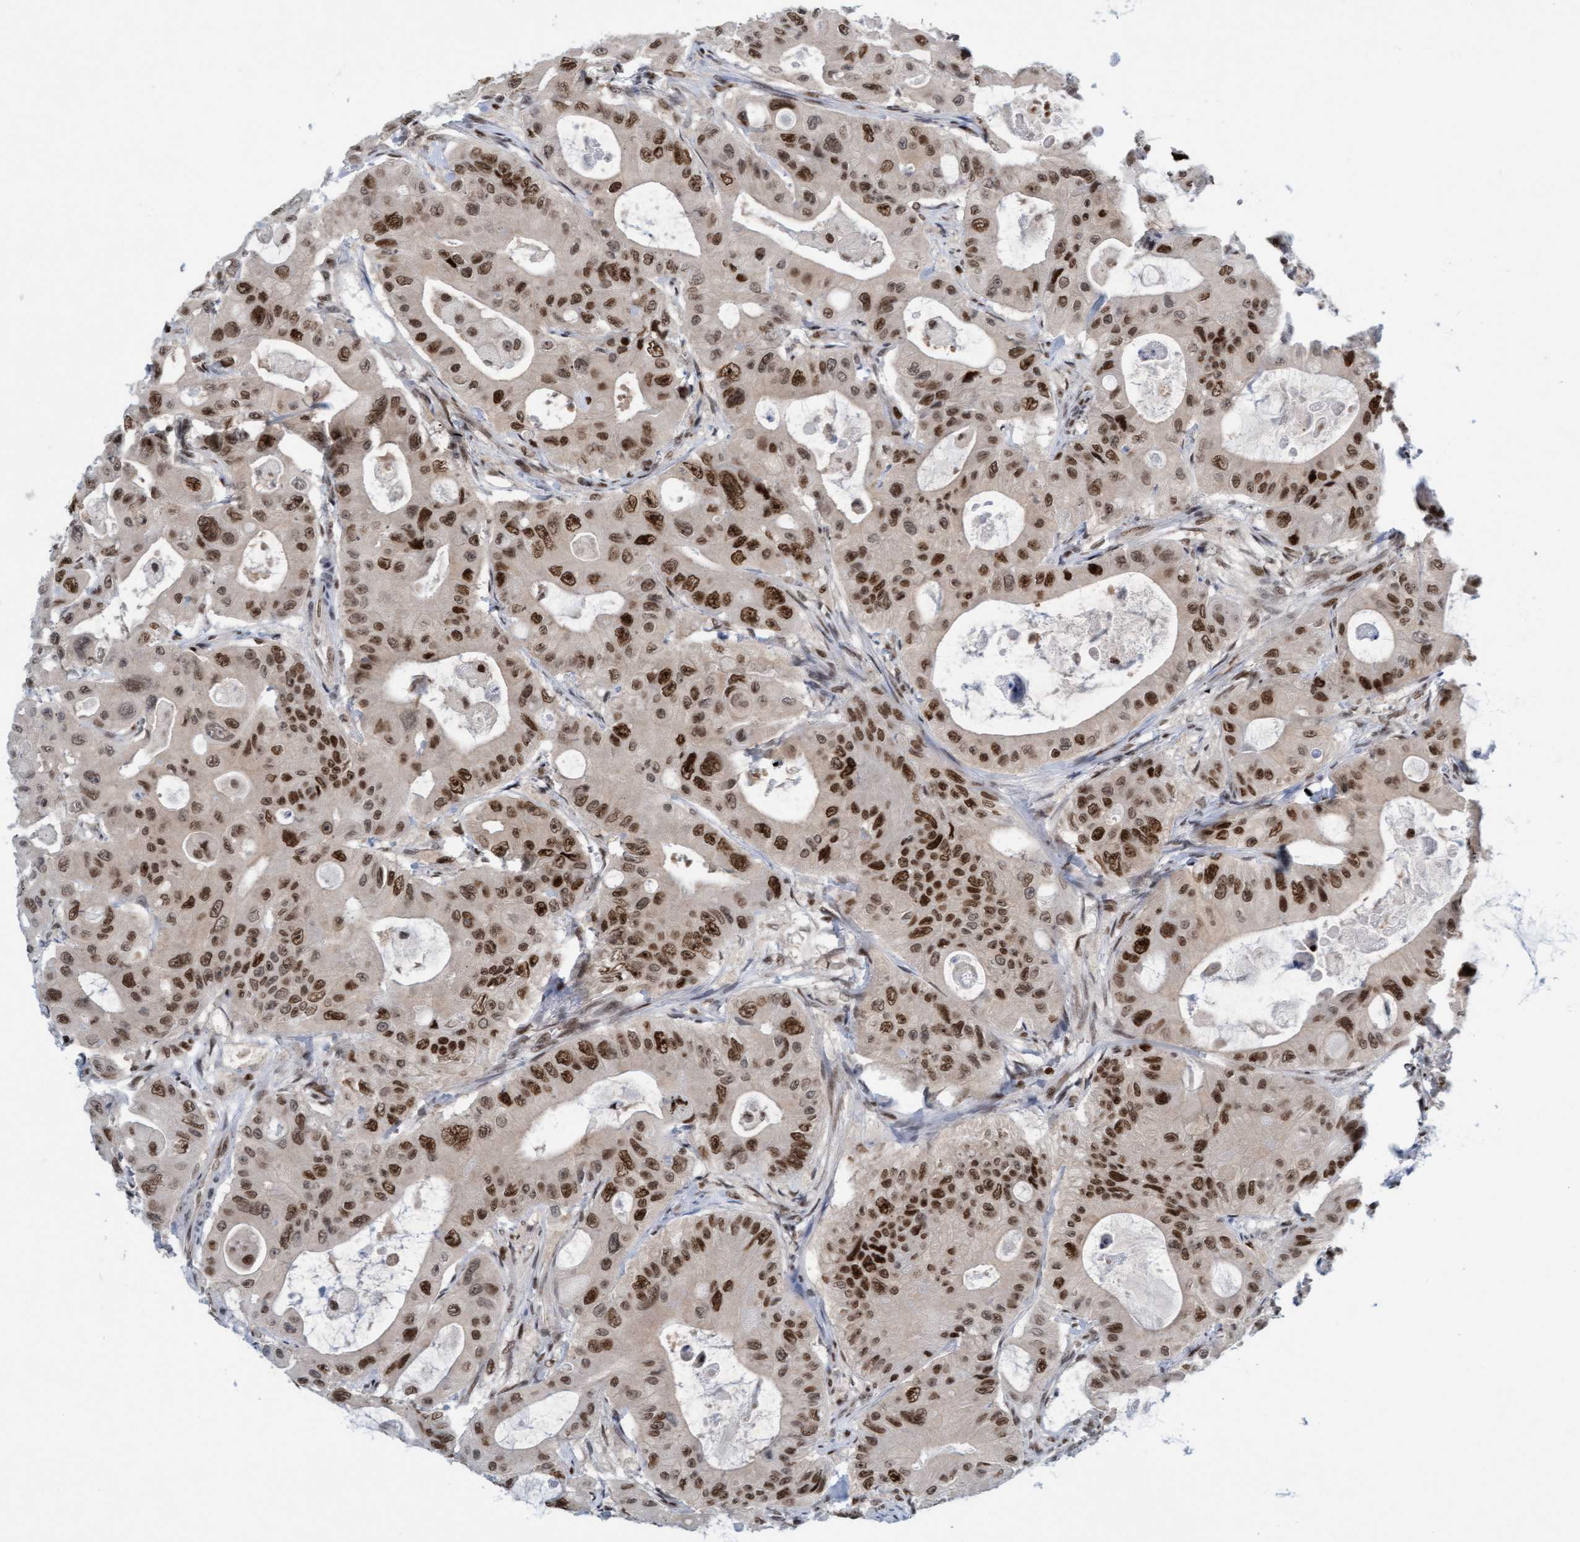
{"staining": {"intensity": "moderate", "quantity": ">75%", "location": "nuclear"}, "tissue": "colorectal cancer", "cell_type": "Tumor cells", "image_type": "cancer", "snomed": [{"axis": "morphology", "description": "Adenocarcinoma, NOS"}, {"axis": "topography", "description": "Colon"}], "caption": "A photomicrograph of colorectal cancer (adenocarcinoma) stained for a protein exhibits moderate nuclear brown staining in tumor cells. The staining is performed using DAB brown chromogen to label protein expression. The nuclei are counter-stained blue using hematoxylin.", "gene": "GLRX2", "patient": {"sex": "female", "age": 46}}